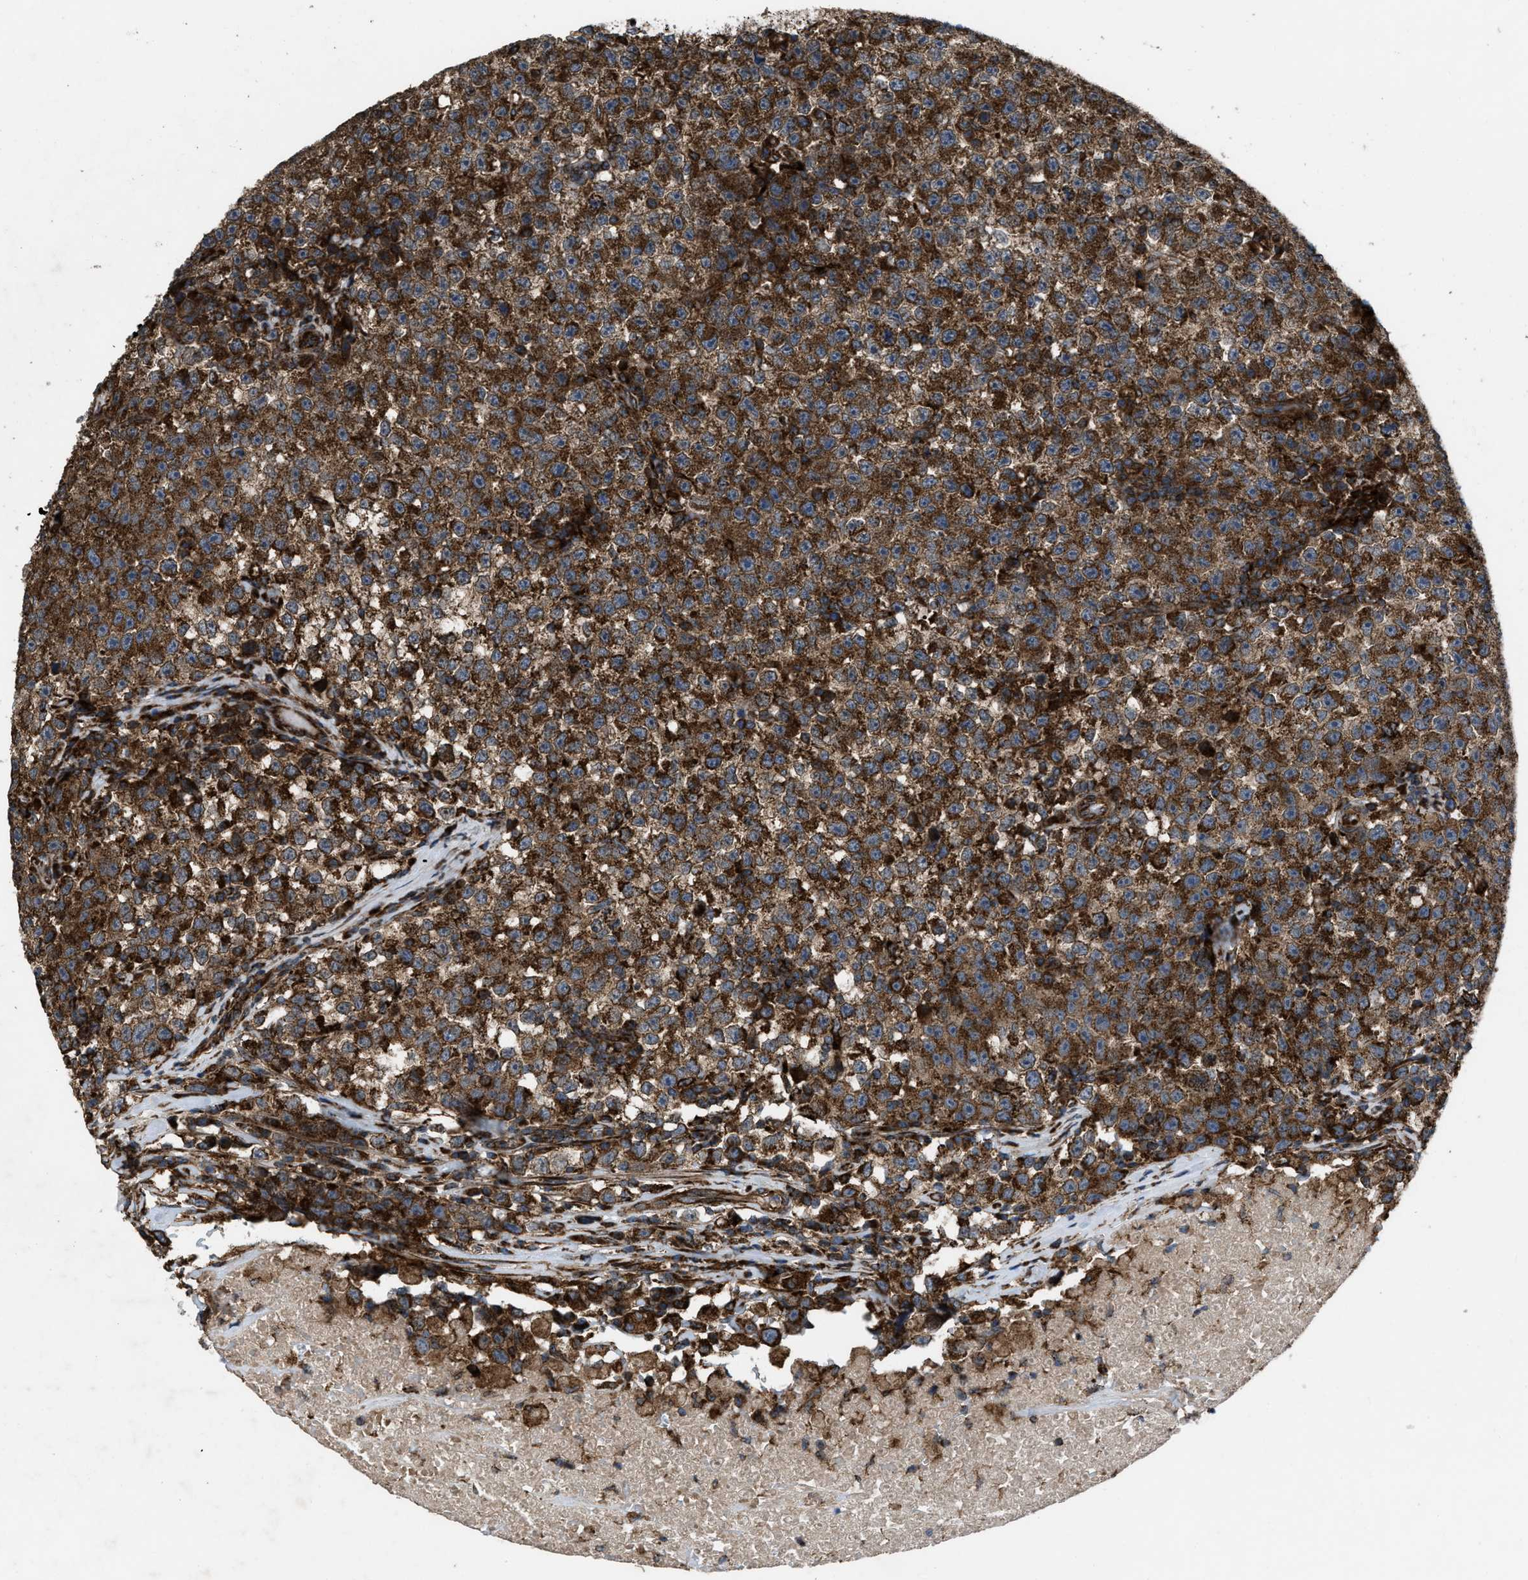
{"staining": {"intensity": "strong", "quantity": ">75%", "location": "cytoplasmic/membranous"}, "tissue": "testis cancer", "cell_type": "Tumor cells", "image_type": "cancer", "snomed": [{"axis": "morphology", "description": "Seminoma, NOS"}, {"axis": "topography", "description": "Testis"}], "caption": "Immunohistochemistry (IHC) image of testis cancer (seminoma) stained for a protein (brown), which exhibits high levels of strong cytoplasmic/membranous staining in approximately >75% of tumor cells.", "gene": "PER3", "patient": {"sex": "male", "age": 22}}